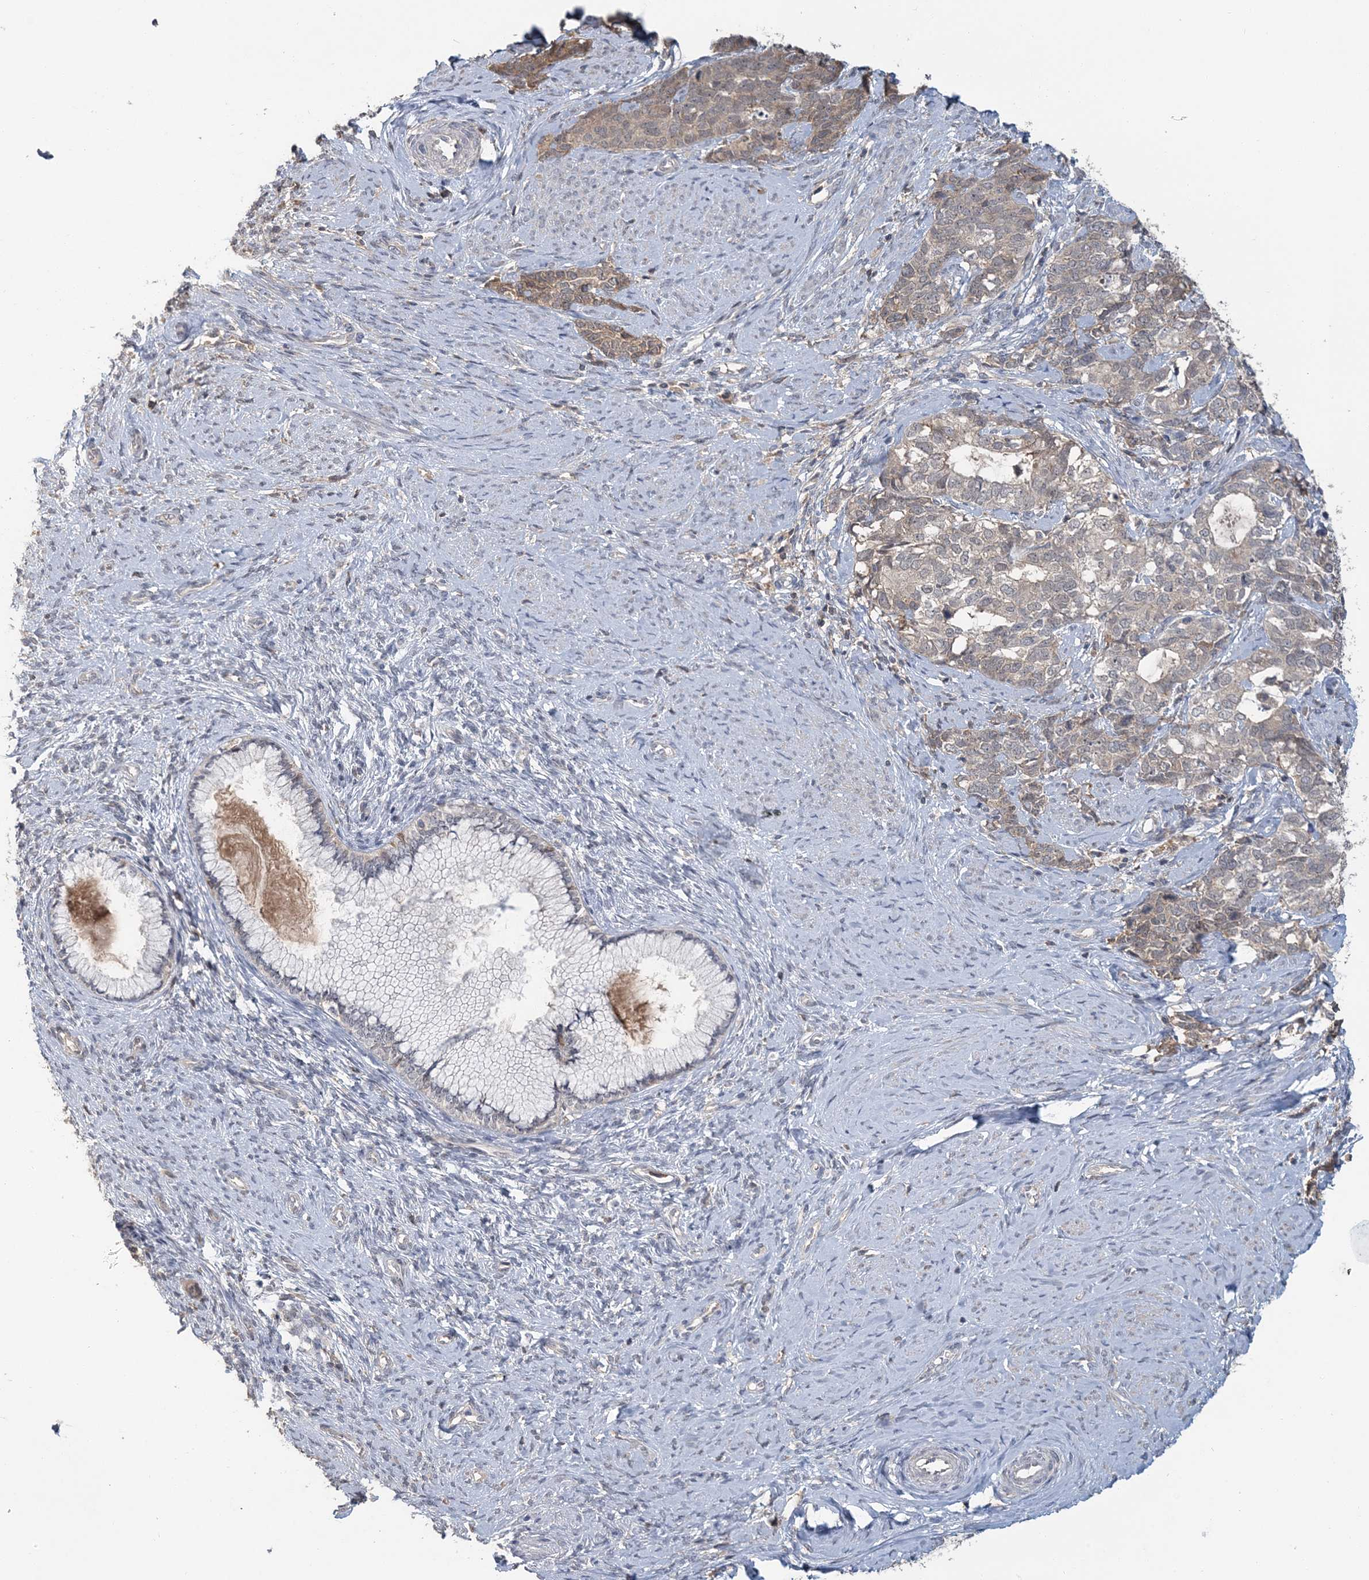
{"staining": {"intensity": "weak", "quantity": "25%-75%", "location": "cytoplasmic/membranous"}, "tissue": "cervical cancer", "cell_type": "Tumor cells", "image_type": "cancer", "snomed": [{"axis": "morphology", "description": "Squamous cell carcinoma, NOS"}, {"axis": "topography", "description": "Cervix"}], "caption": "DAB (3,3'-diaminobenzidine) immunohistochemical staining of human cervical cancer shows weak cytoplasmic/membranous protein staining in about 25%-75% of tumor cells.", "gene": "RNF25", "patient": {"sex": "female", "age": 63}}